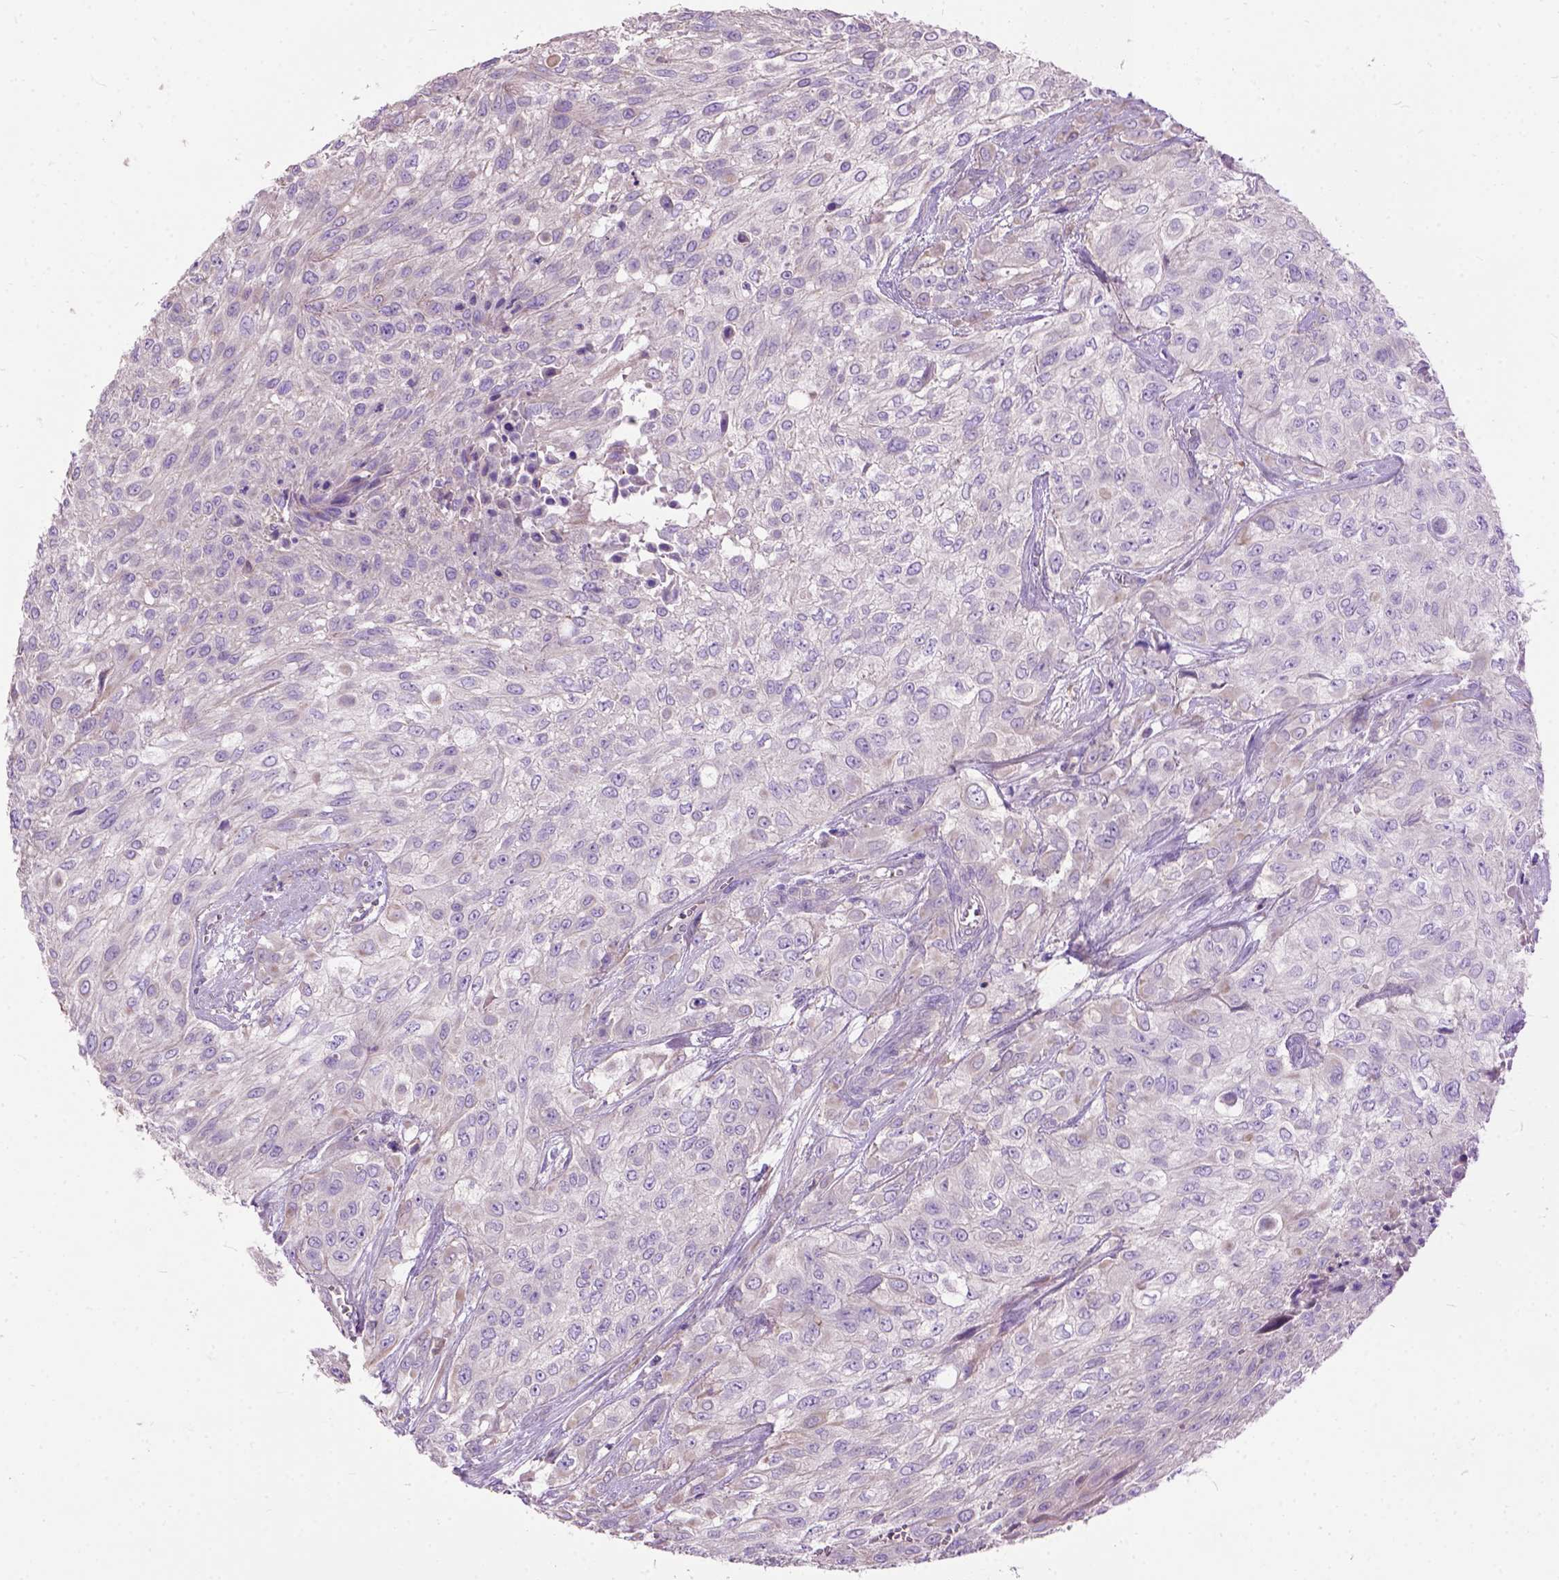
{"staining": {"intensity": "weak", "quantity": "25%-75%", "location": "cytoplasmic/membranous"}, "tissue": "urothelial cancer", "cell_type": "Tumor cells", "image_type": "cancer", "snomed": [{"axis": "morphology", "description": "Urothelial carcinoma, High grade"}, {"axis": "topography", "description": "Urinary bladder"}], "caption": "Immunohistochemistry (IHC) staining of urothelial cancer, which displays low levels of weak cytoplasmic/membranous positivity in approximately 25%-75% of tumor cells indicating weak cytoplasmic/membranous protein positivity. The staining was performed using DAB (brown) for protein detection and nuclei were counterstained in hematoxylin (blue).", "gene": "SEMA4F", "patient": {"sex": "male", "age": 57}}